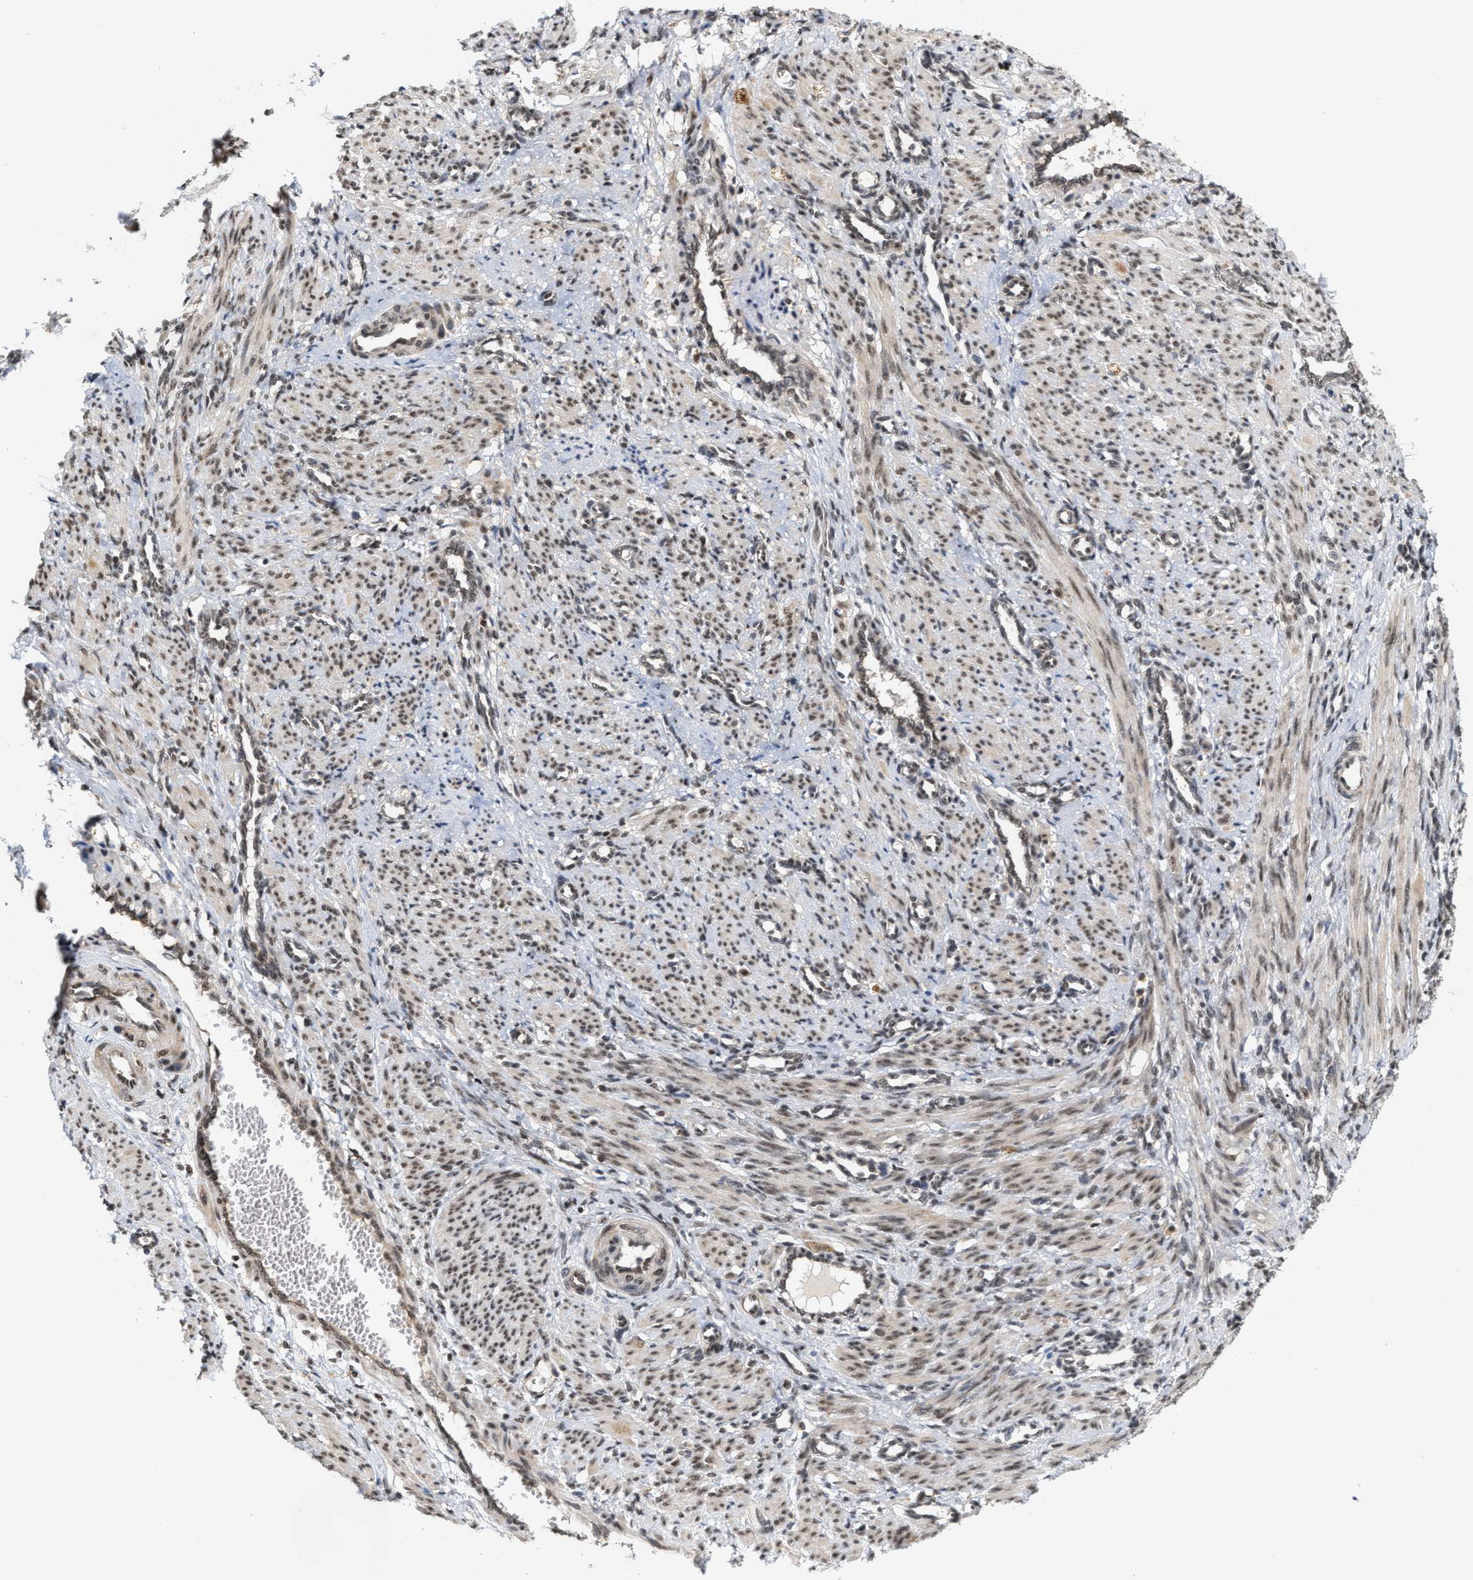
{"staining": {"intensity": "weak", "quantity": ">75%", "location": "nuclear"}, "tissue": "smooth muscle", "cell_type": "Smooth muscle cells", "image_type": "normal", "snomed": [{"axis": "morphology", "description": "Normal tissue, NOS"}, {"axis": "topography", "description": "Endometrium"}], "caption": "High-magnification brightfield microscopy of benign smooth muscle stained with DAB (brown) and counterstained with hematoxylin (blue). smooth muscle cells exhibit weak nuclear staining is seen in approximately>75% of cells.", "gene": "ANKRD6", "patient": {"sex": "female", "age": 33}}